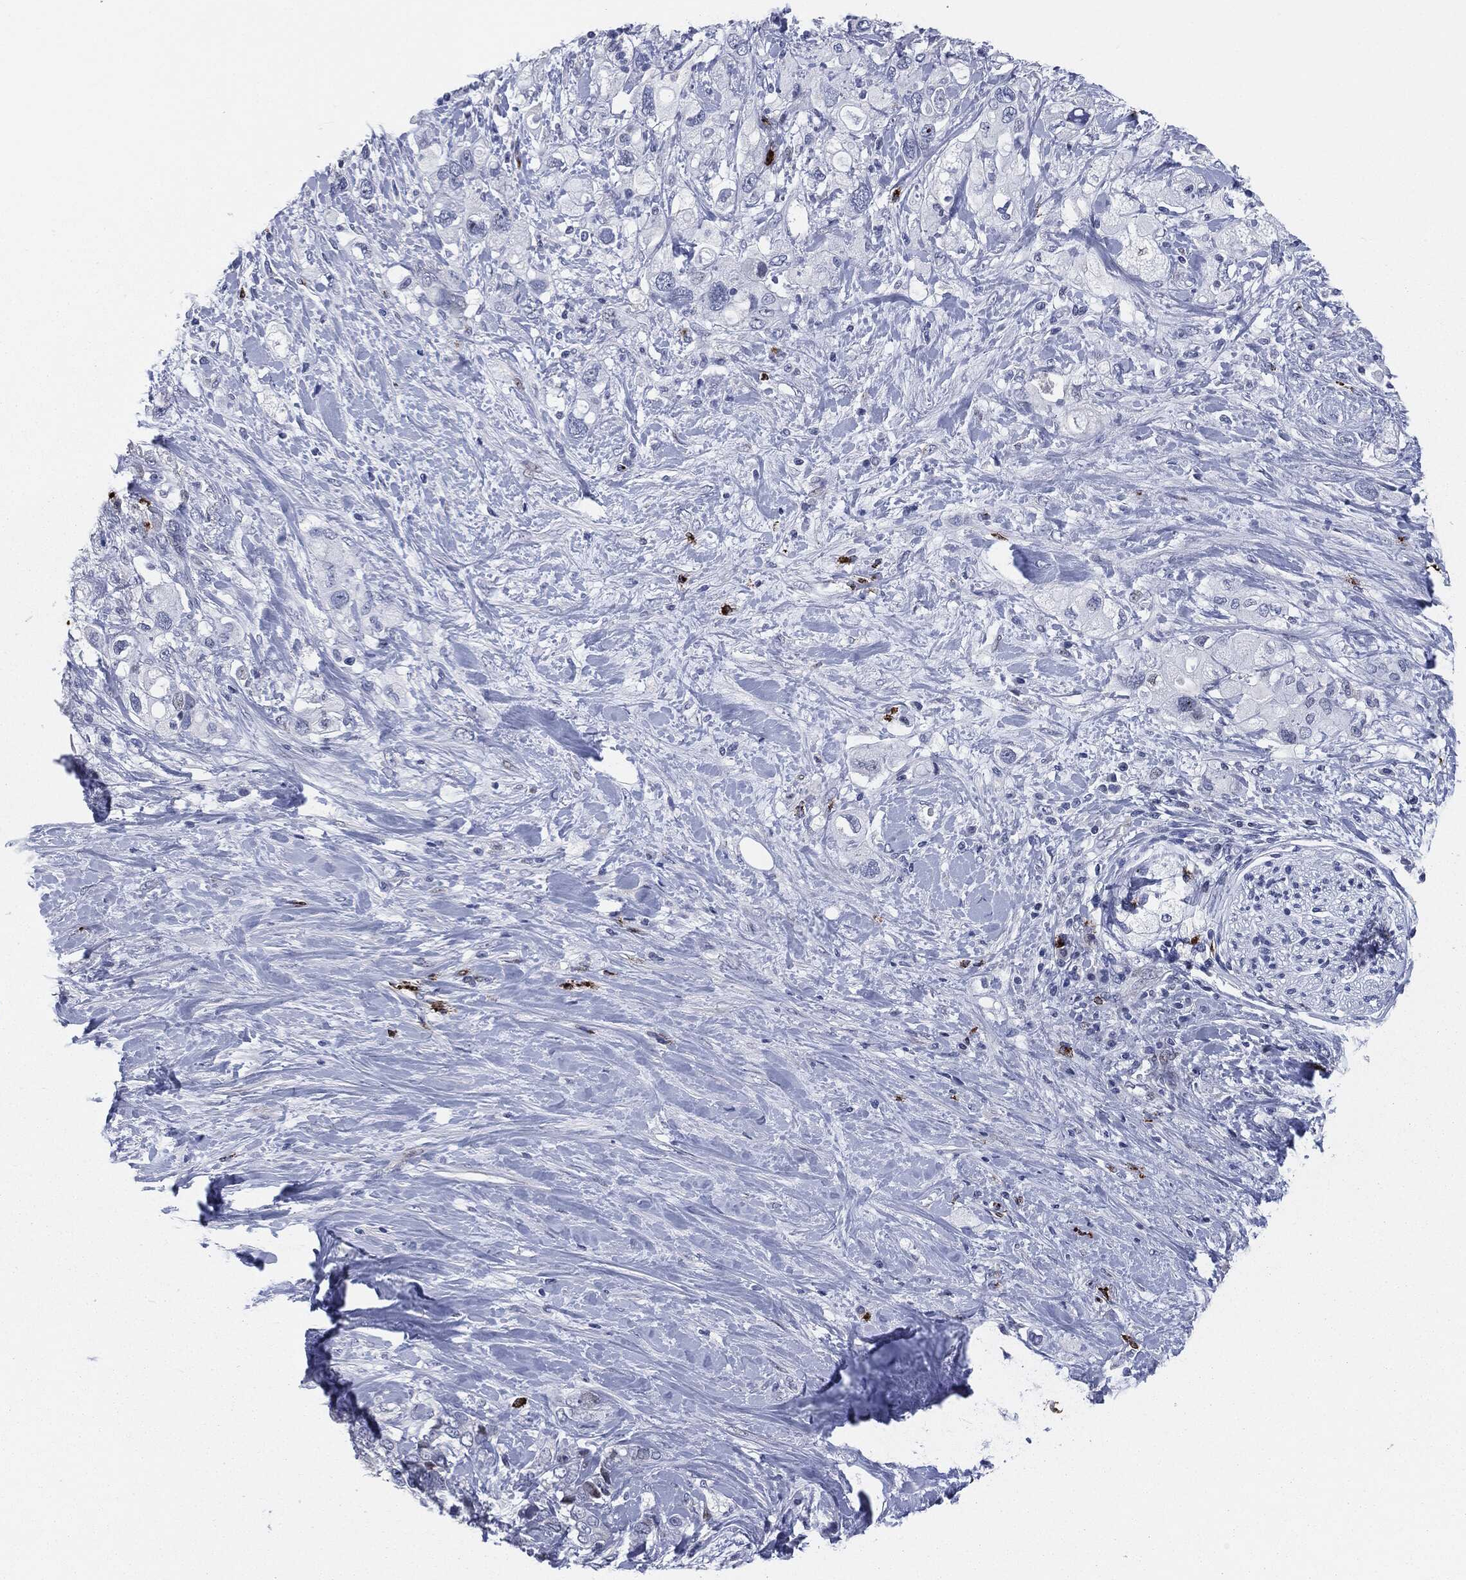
{"staining": {"intensity": "negative", "quantity": "none", "location": "none"}, "tissue": "pancreatic cancer", "cell_type": "Tumor cells", "image_type": "cancer", "snomed": [{"axis": "morphology", "description": "Adenocarcinoma, NOS"}, {"axis": "topography", "description": "Pancreas"}], "caption": "The image reveals no staining of tumor cells in pancreatic adenocarcinoma.", "gene": "MPO", "patient": {"sex": "female", "age": 56}}